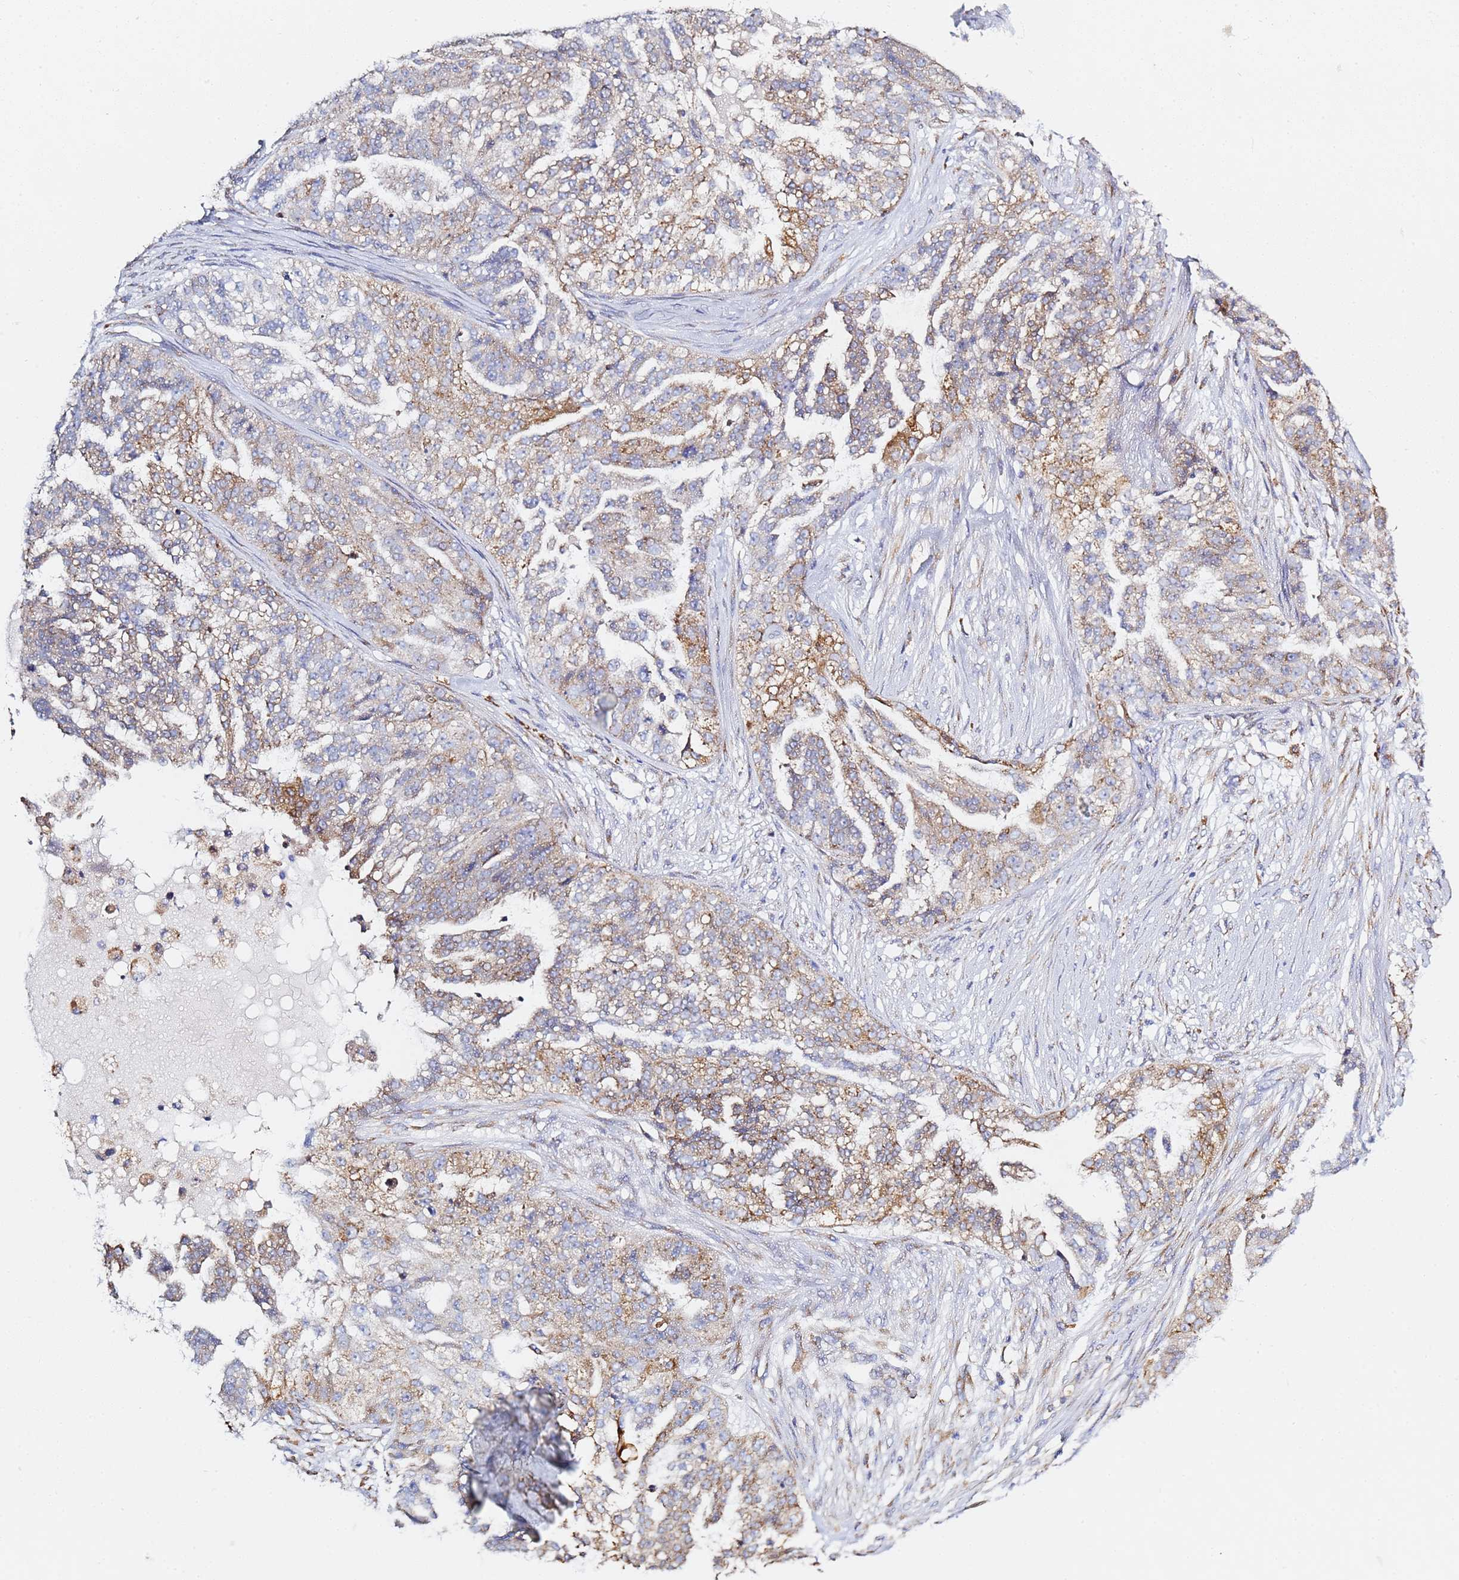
{"staining": {"intensity": "moderate", "quantity": "25%-75%", "location": "cytoplasmic/membranous"}, "tissue": "ovarian cancer", "cell_type": "Tumor cells", "image_type": "cancer", "snomed": [{"axis": "morphology", "description": "Cystadenocarcinoma, serous, NOS"}, {"axis": "topography", "description": "Ovary"}], "caption": "This micrograph shows ovarian cancer (serous cystadenocarcinoma) stained with immunohistochemistry to label a protein in brown. The cytoplasmic/membranous of tumor cells show moderate positivity for the protein. Nuclei are counter-stained blue.", "gene": "GDAP2", "patient": {"sex": "female", "age": 58}}